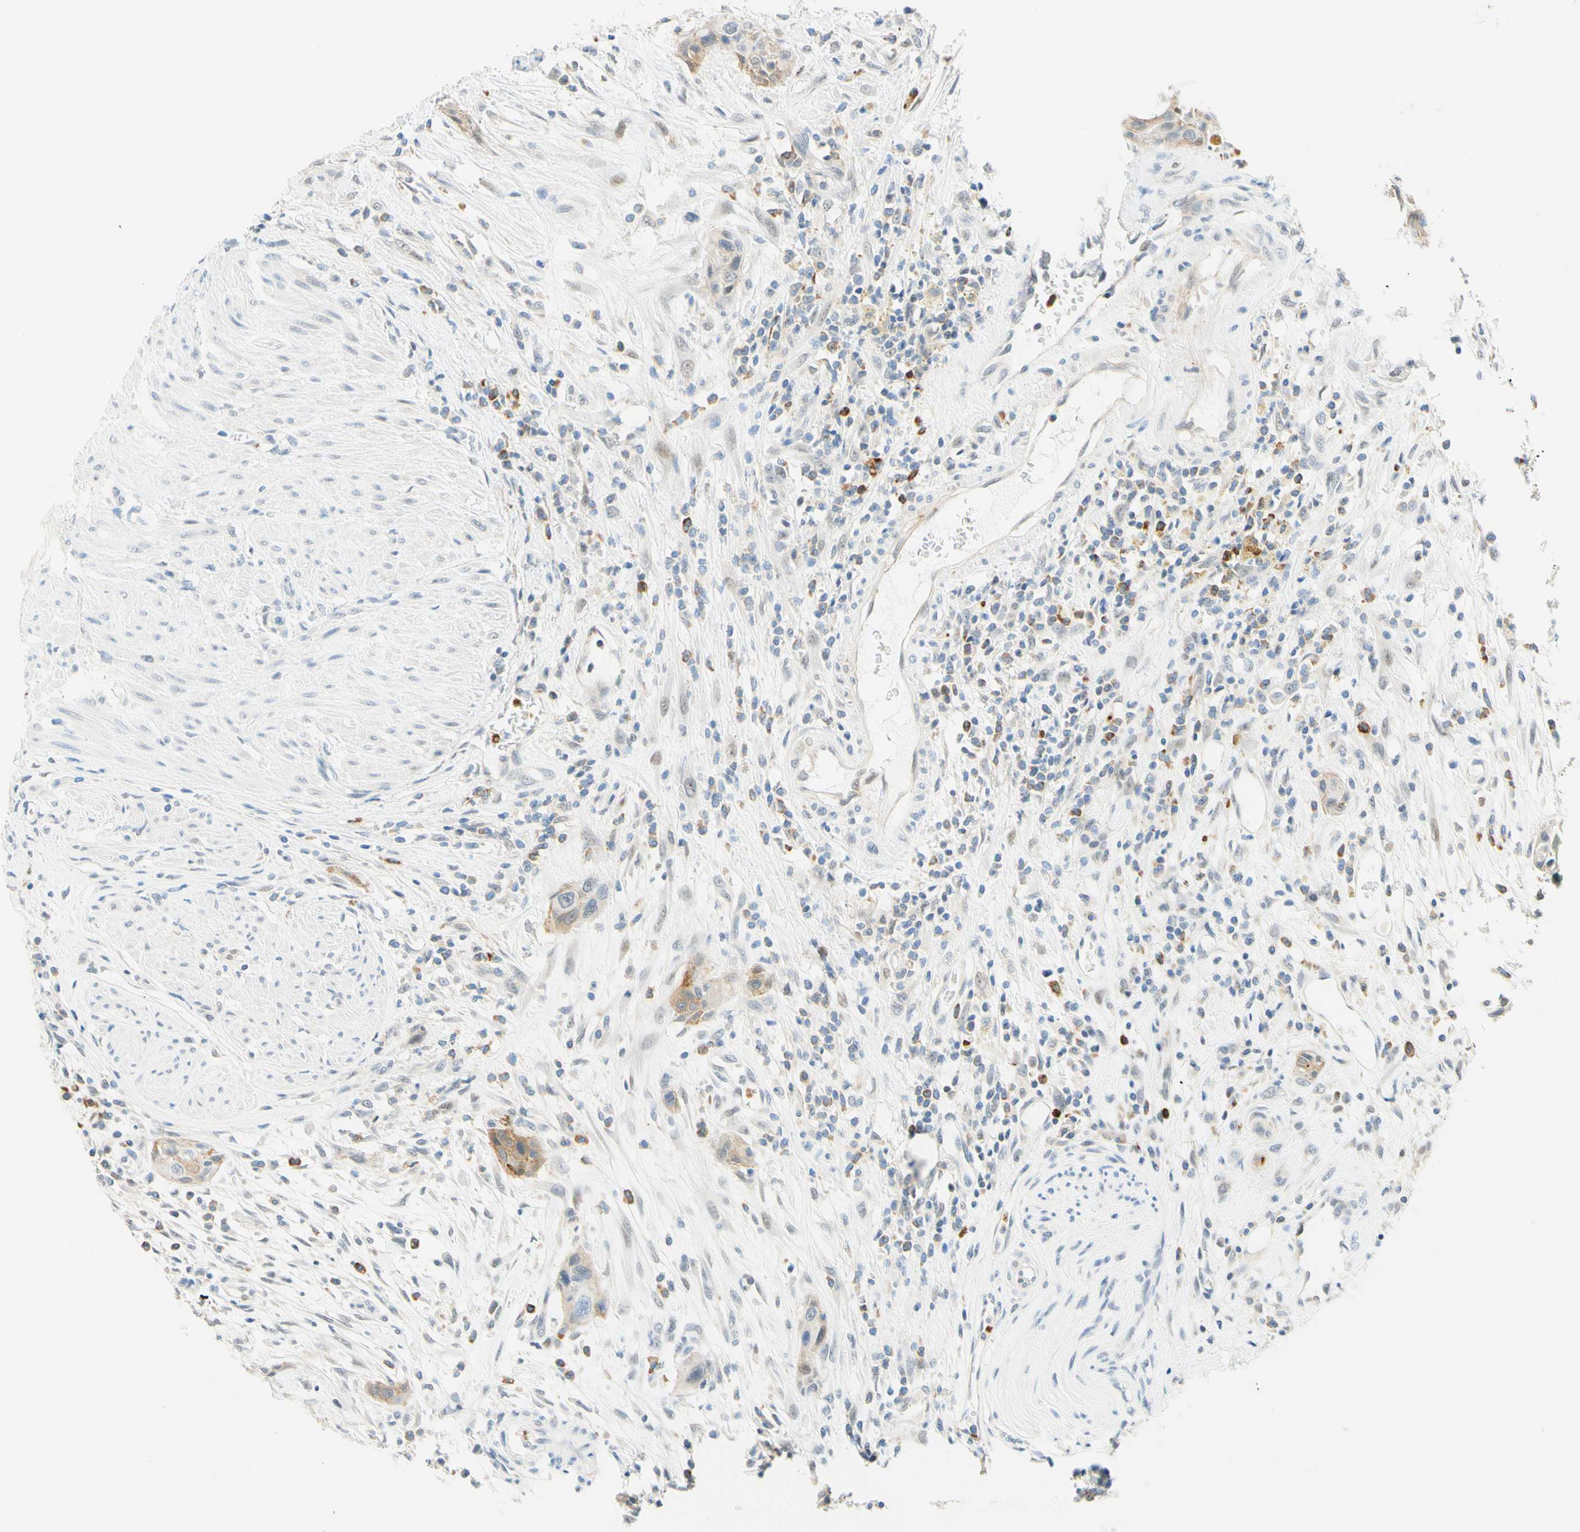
{"staining": {"intensity": "weak", "quantity": "<25%", "location": "cytoplasmic/membranous"}, "tissue": "urothelial cancer", "cell_type": "Tumor cells", "image_type": "cancer", "snomed": [{"axis": "morphology", "description": "Urothelial carcinoma, High grade"}, {"axis": "topography", "description": "Urinary bladder"}], "caption": "Immunohistochemistry (IHC) histopathology image of neoplastic tissue: human urothelial cancer stained with DAB (3,3'-diaminobenzidine) displays no significant protein positivity in tumor cells.", "gene": "TREM2", "patient": {"sex": "male", "age": 35}}